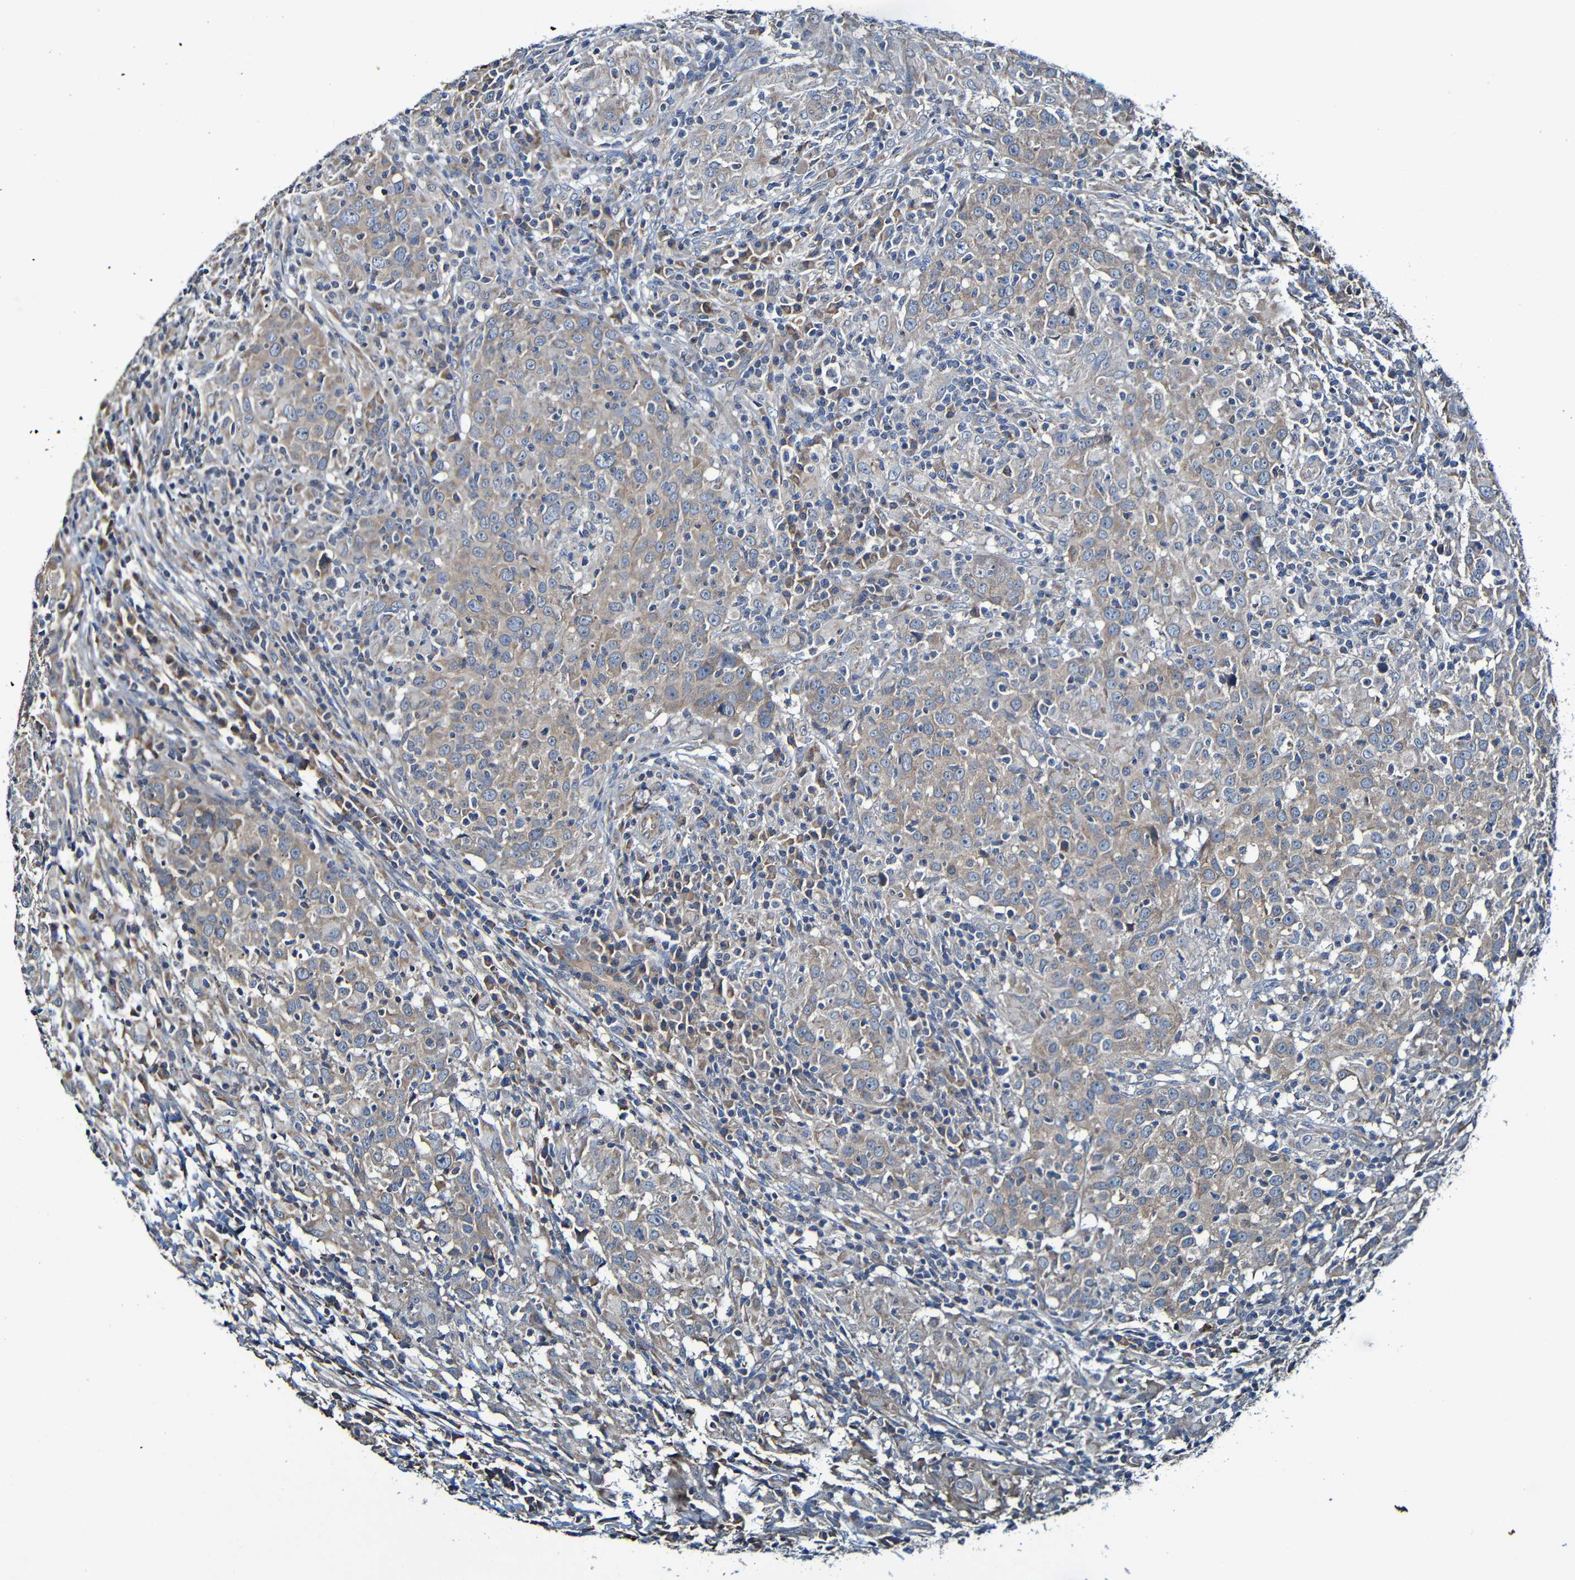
{"staining": {"intensity": "weak", "quantity": "25%-75%", "location": "cytoplasmic/membranous"}, "tissue": "head and neck cancer", "cell_type": "Tumor cells", "image_type": "cancer", "snomed": [{"axis": "morphology", "description": "Adenocarcinoma, NOS"}, {"axis": "topography", "description": "Salivary gland"}, {"axis": "topography", "description": "Head-Neck"}], "caption": "Immunohistochemistry (IHC) (DAB) staining of human adenocarcinoma (head and neck) demonstrates weak cytoplasmic/membranous protein expression in approximately 25%-75% of tumor cells. (DAB IHC, brown staining for protein, blue staining for nuclei).", "gene": "ADAM15", "patient": {"sex": "female", "age": 65}}